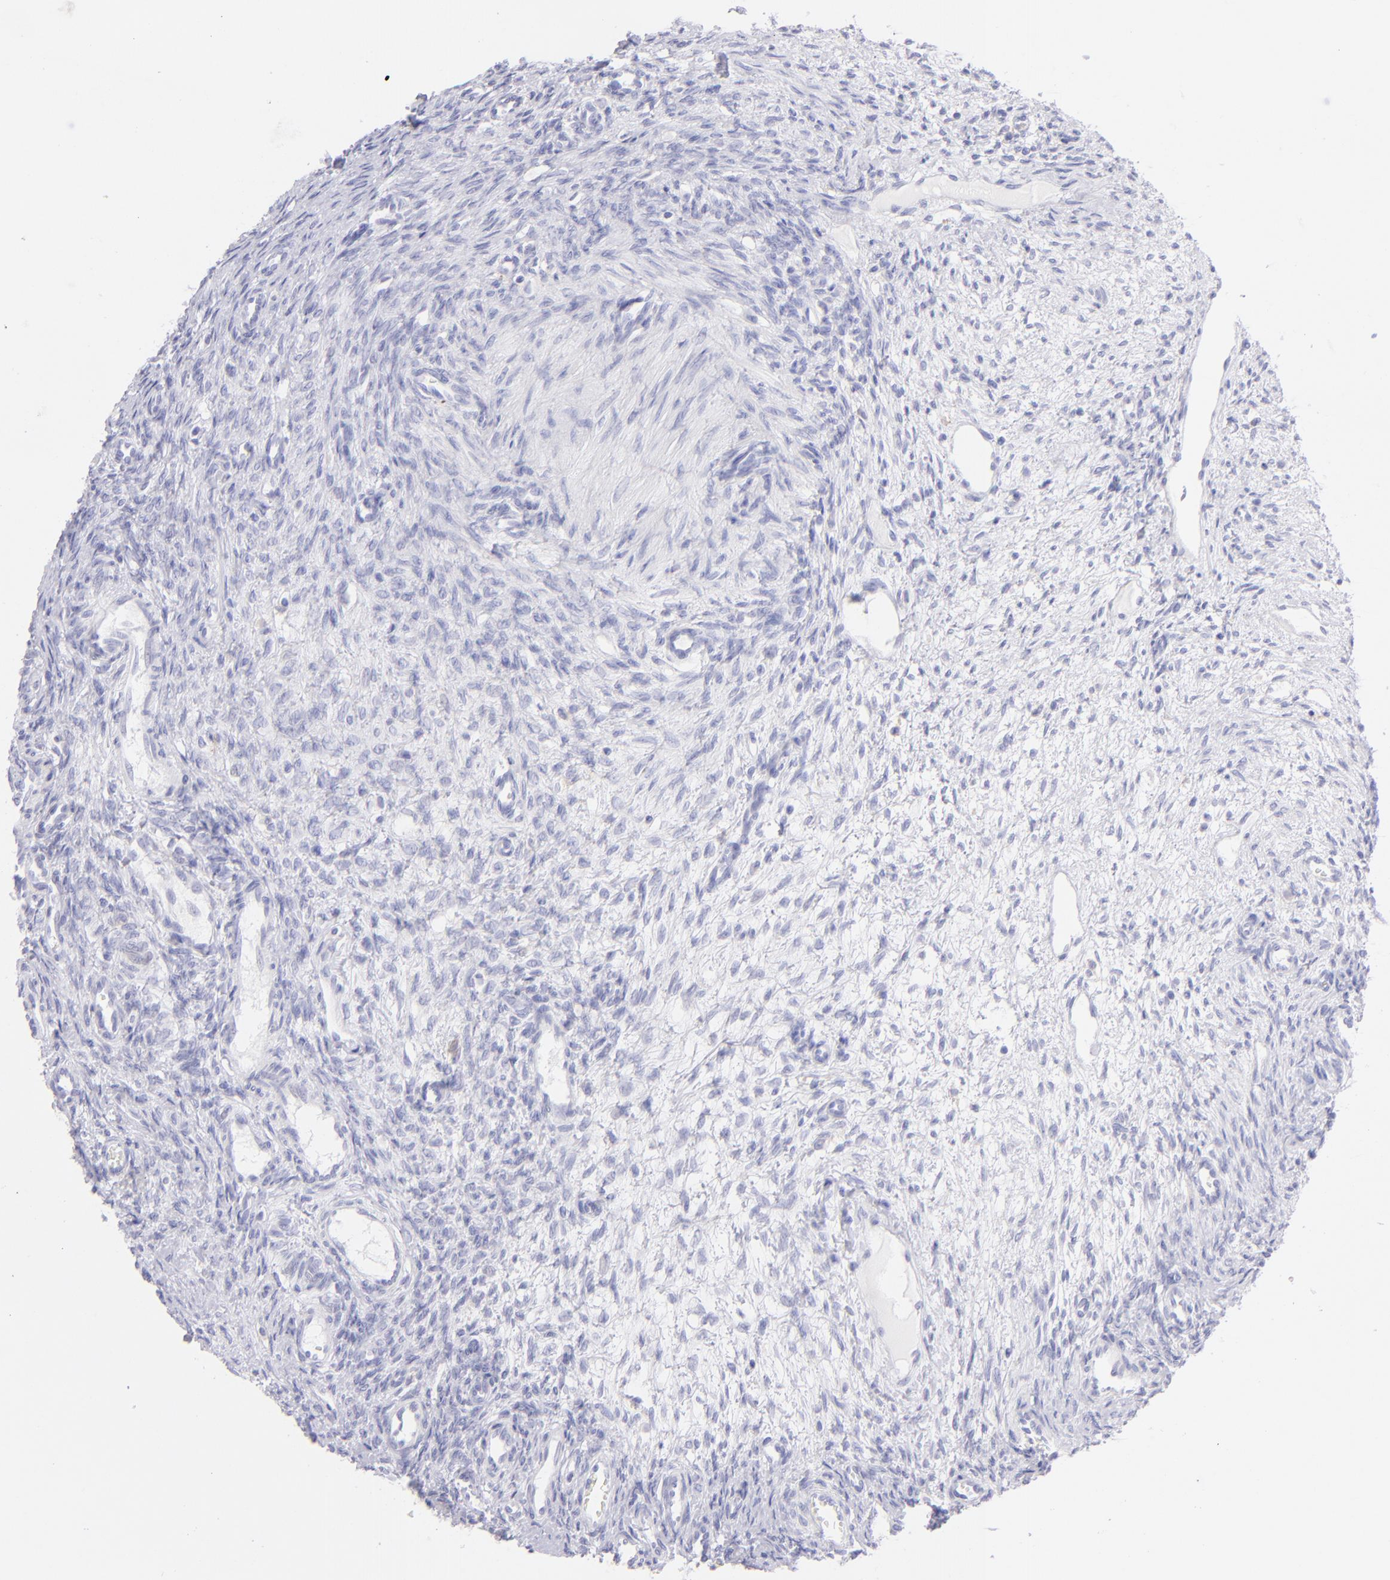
{"staining": {"intensity": "negative", "quantity": "none", "location": "none"}, "tissue": "ovary", "cell_type": "Follicle cells", "image_type": "normal", "snomed": [{"axis": "morphology", "description": "Normal tissue, NOS"}, {"axis": "topography", "description": "Ovary"}], "caption": "Histopathology image shows no protein positivity in follicle cells of unremarkable ovary.", "gene": "CD72", "patient": {"sex": "female", "age": 33}}